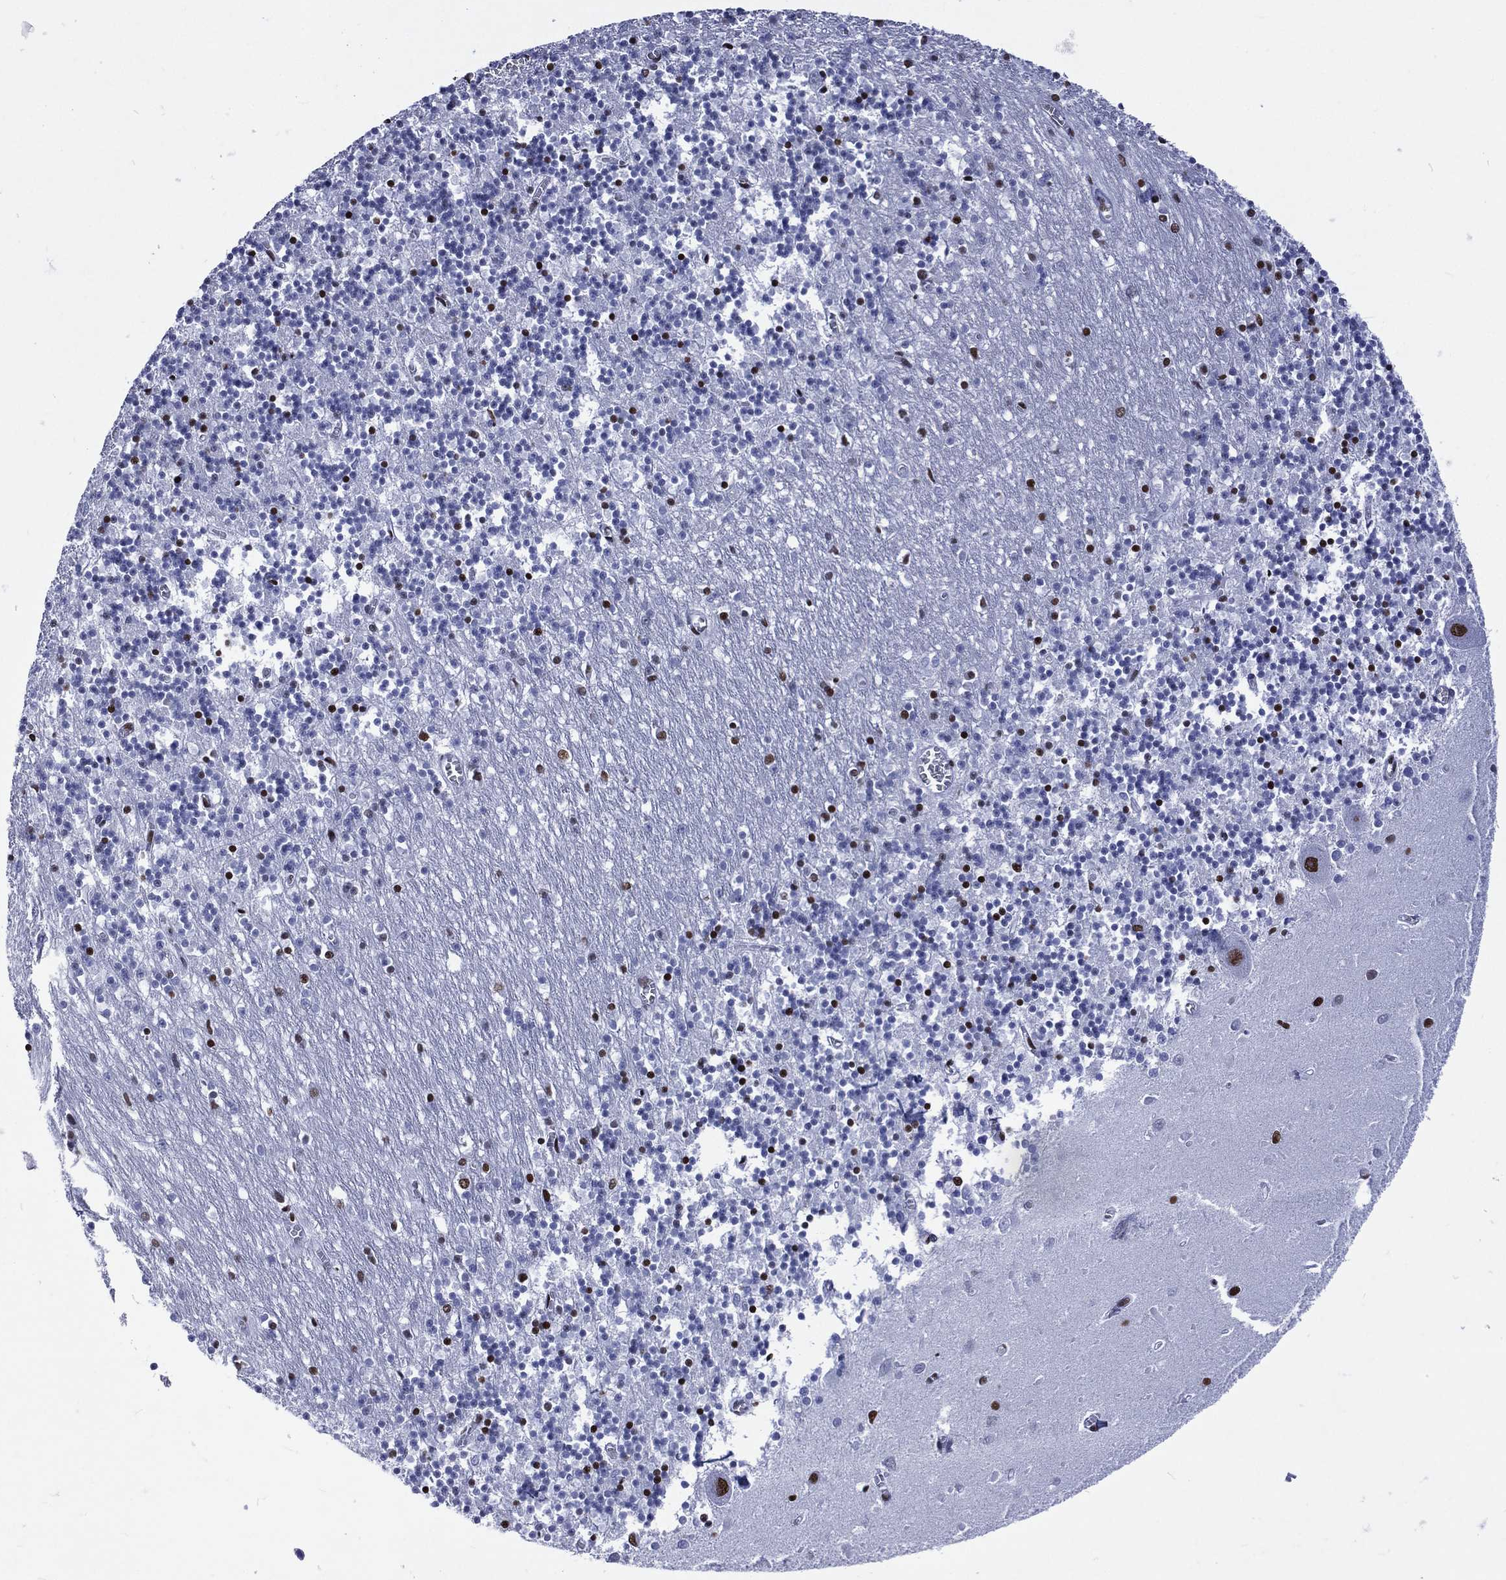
{"staining": {"intensity": "strong", "quantity": "25%-75%", "location": "nuclear"}, "tissue": "cerebellum", "cell_type": "Cells in granular layer", "image_type": "normal", "snomed": [{"axis": "morphology", "description": "Normal tissue, NOS"}, {"axis": "topography", "description": "Cerebellum"}], "caption": "An IHC photomicrograph of unremarkable tissue is shown. Protein staining in brown shows strong nuclear positivity in cerebellum within cells in granular layer.", "gene": "RETREG2", "patient": {"sex": "female", "age": 64}}